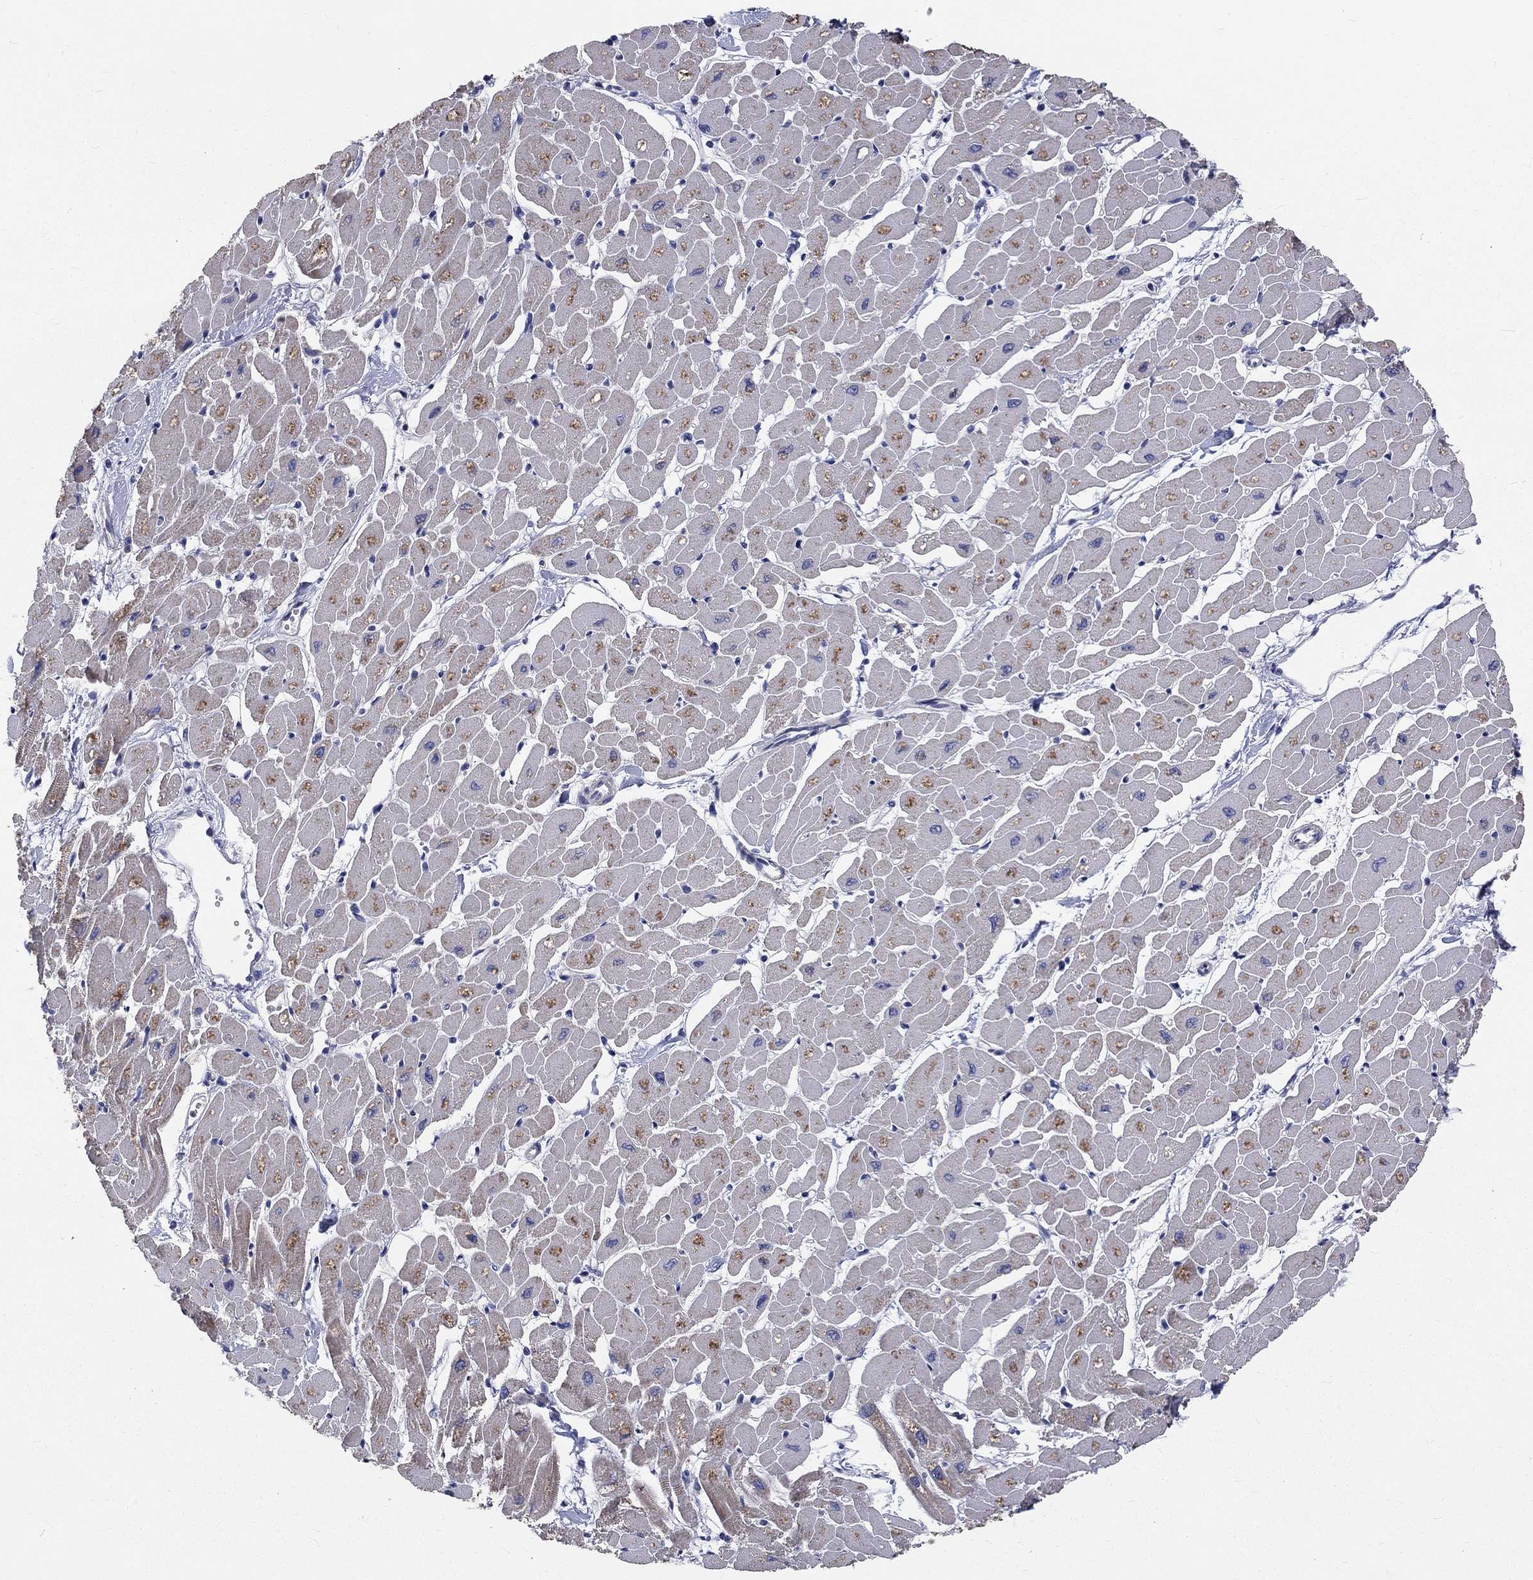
{"staining": {"intensity": "negative", "quantity": "none", "location": "none"}, "tissue": "heart muscle", "cell_type": "Cardiomyocytes", "image_type": "normal", "snomed": [{"axis": "morphology", "description": "Normal tissue, NOS"}, {"axis": "topography", "description": "Heart"}], "caption": "IHC histopathology image of unremarkable heart muscle stained for a protein (brown), which shows no staining in cardiomyocytes.", "gene": "NME7", "patient": {"sex": "male", "age": 57}}